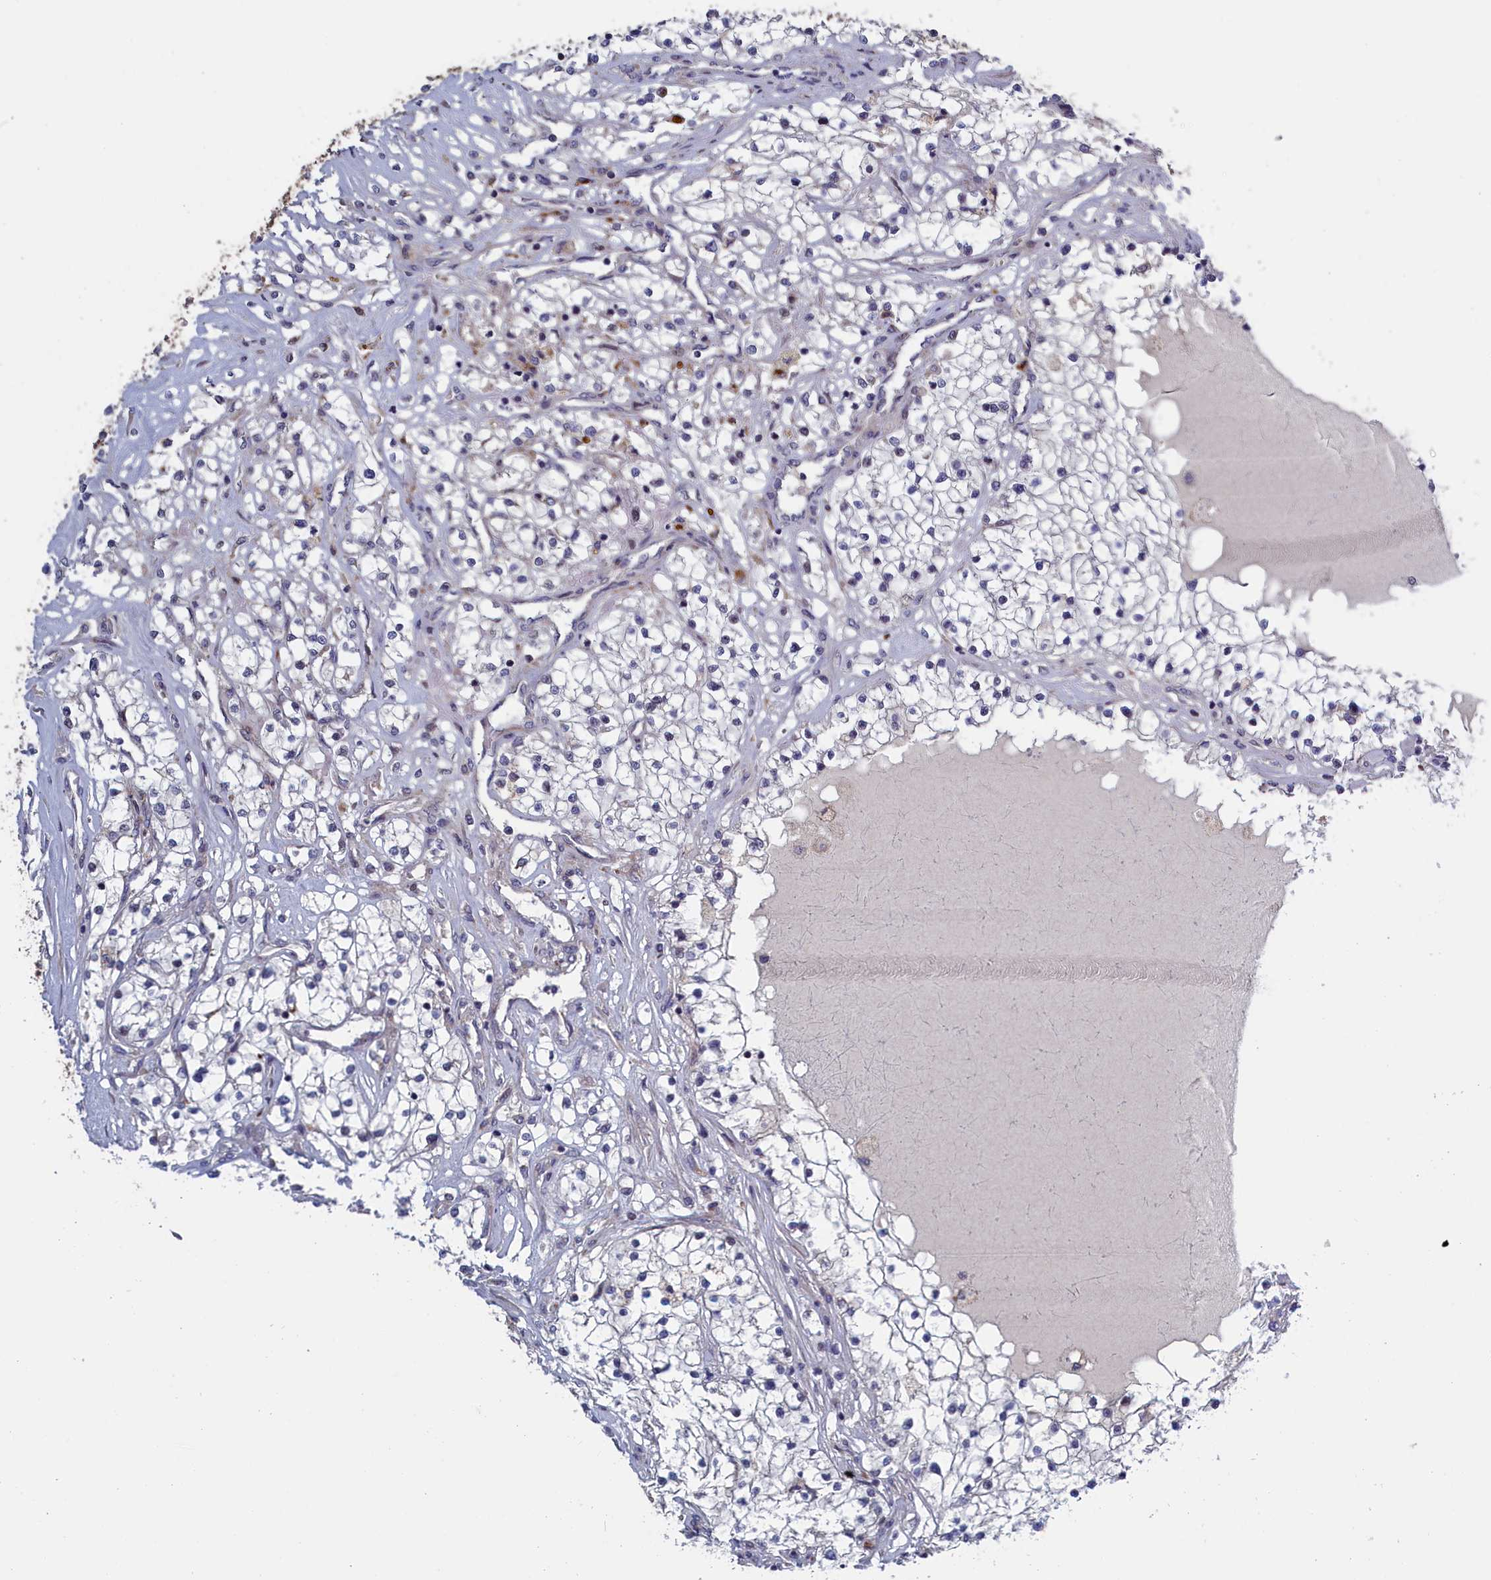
{"staining": {"intensity": "negative", "quantity": "none", "location": "none"}, "tissue": "renal cancer", "cell_type": "Tumor cells", "image_type": "cancer", "snomed": [{"axis": "morphology", "description": "Adenocarcinoma, NOS"}, {"axis": "topography", "description": "Kidney"}], "caption": "Renal cancer (adenocarcinoma) stained for a protein using IHC displays no positivity tumor cells.", "gene": "LSG1", "patient": {"sex": "male", "age": 68}}